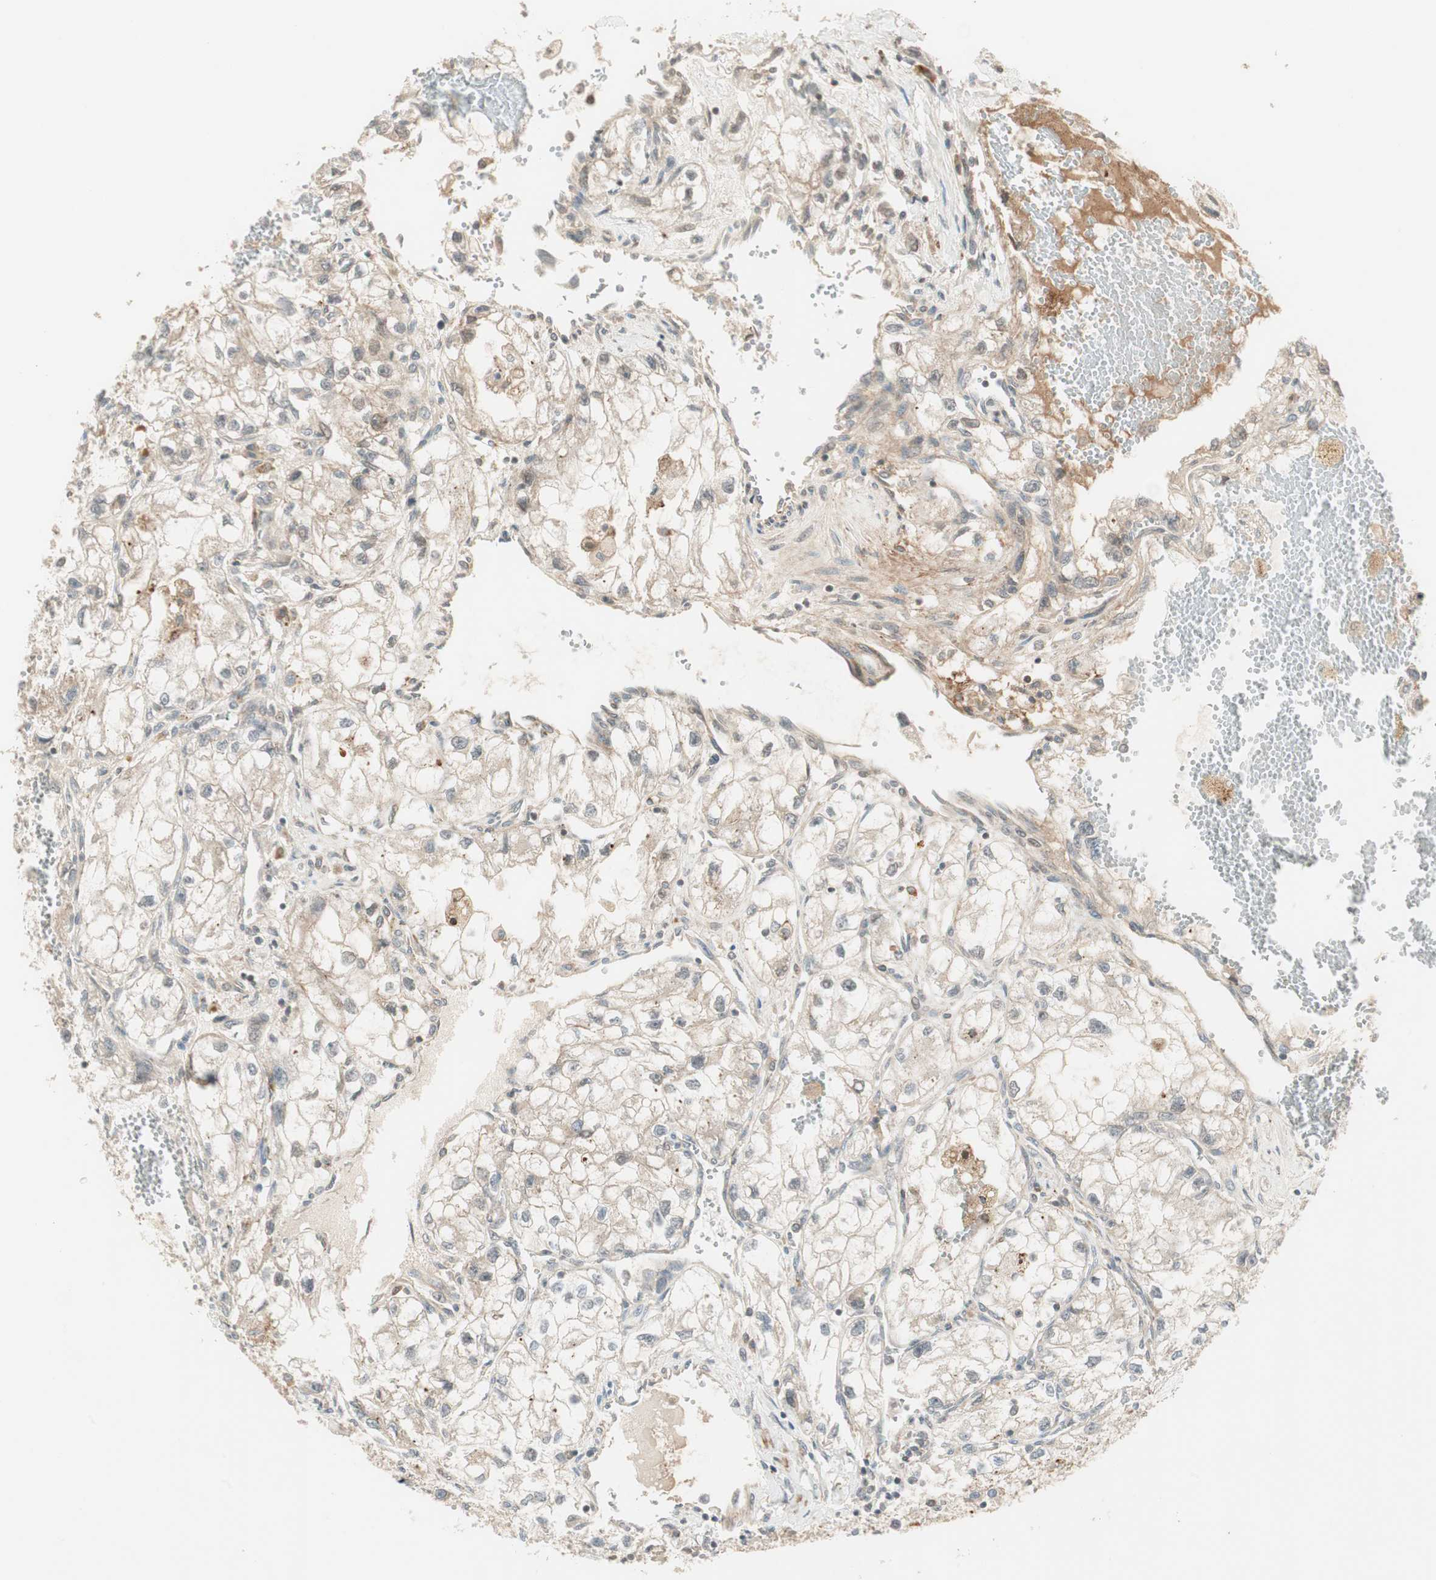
{"staining": {"intensity": "negative", "quantity": "none", "location": "none"}, "tissue": "renal cancer", "cell_type": "Tumor cells", "image_type": "cancer", "snomed": [{"axis": "morphology", "description": "Adenocarcinoma, NOS"}, {"axis": "topography", "description": "Kidney"}], "caption": "An image of renal cancer stained for a protein exhibits no brown staining in tumor cells. Nuclei are stained in blue.", "gene": "SFRP1", "patient": {"sex": "female", "age": 70}}